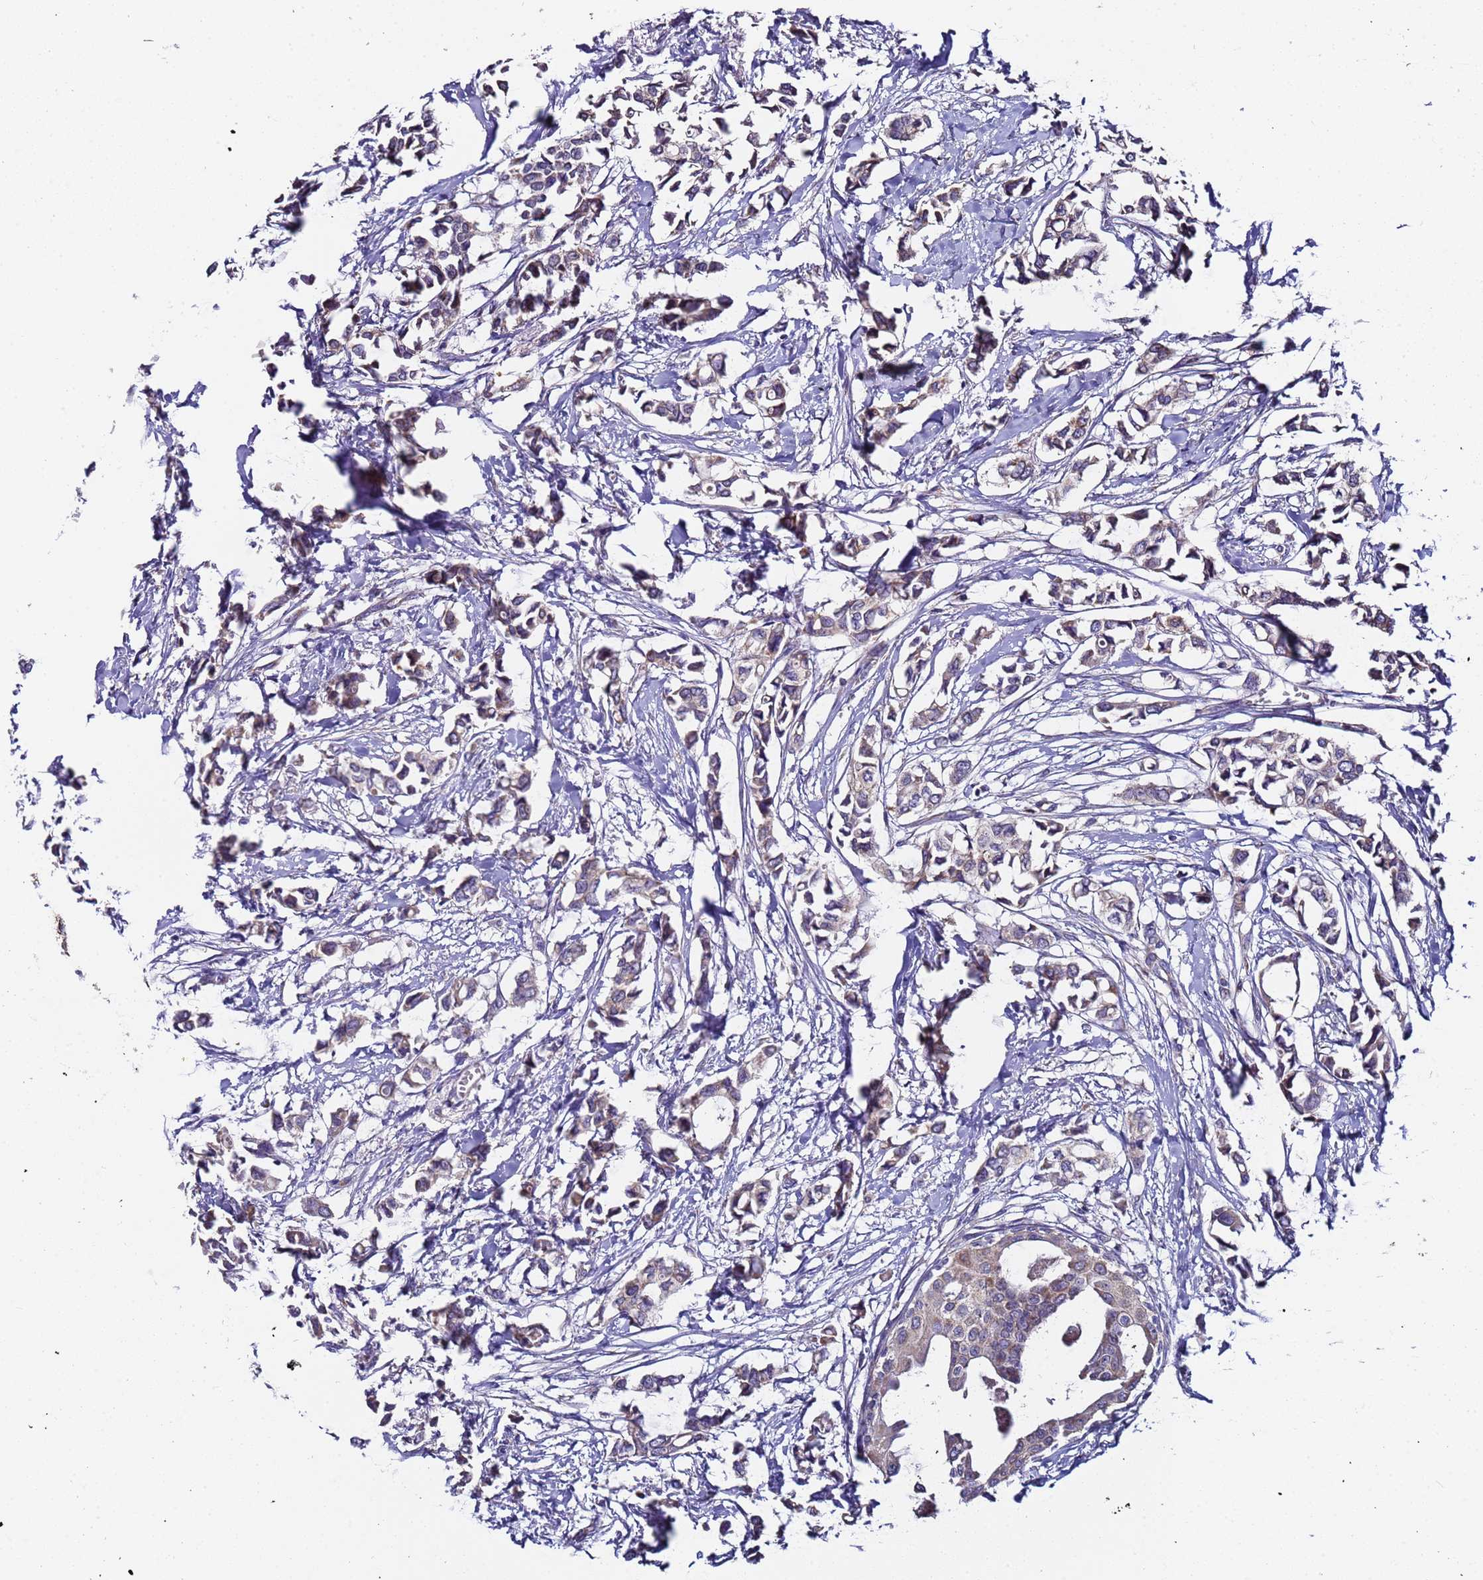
{"staining": {"intensity": "weak", "quantity": "<25%", "location": "cytoplasmic/membranous"}, "tissue": "breast cancer", "cell_type": "Tumor cells", "image_type": "cancer", "snomed": [{"axis": "morphology", "description": "Duct carcinoma"}, {"axis": "topography", "description": "Breast"}], "caption": "An image of intraductal carcinoma (breast) stained for a protein reveals no brown staining in tumor cells.", "gene": "TMEM126A", "patient": {"sex": "female", "age": 41}}